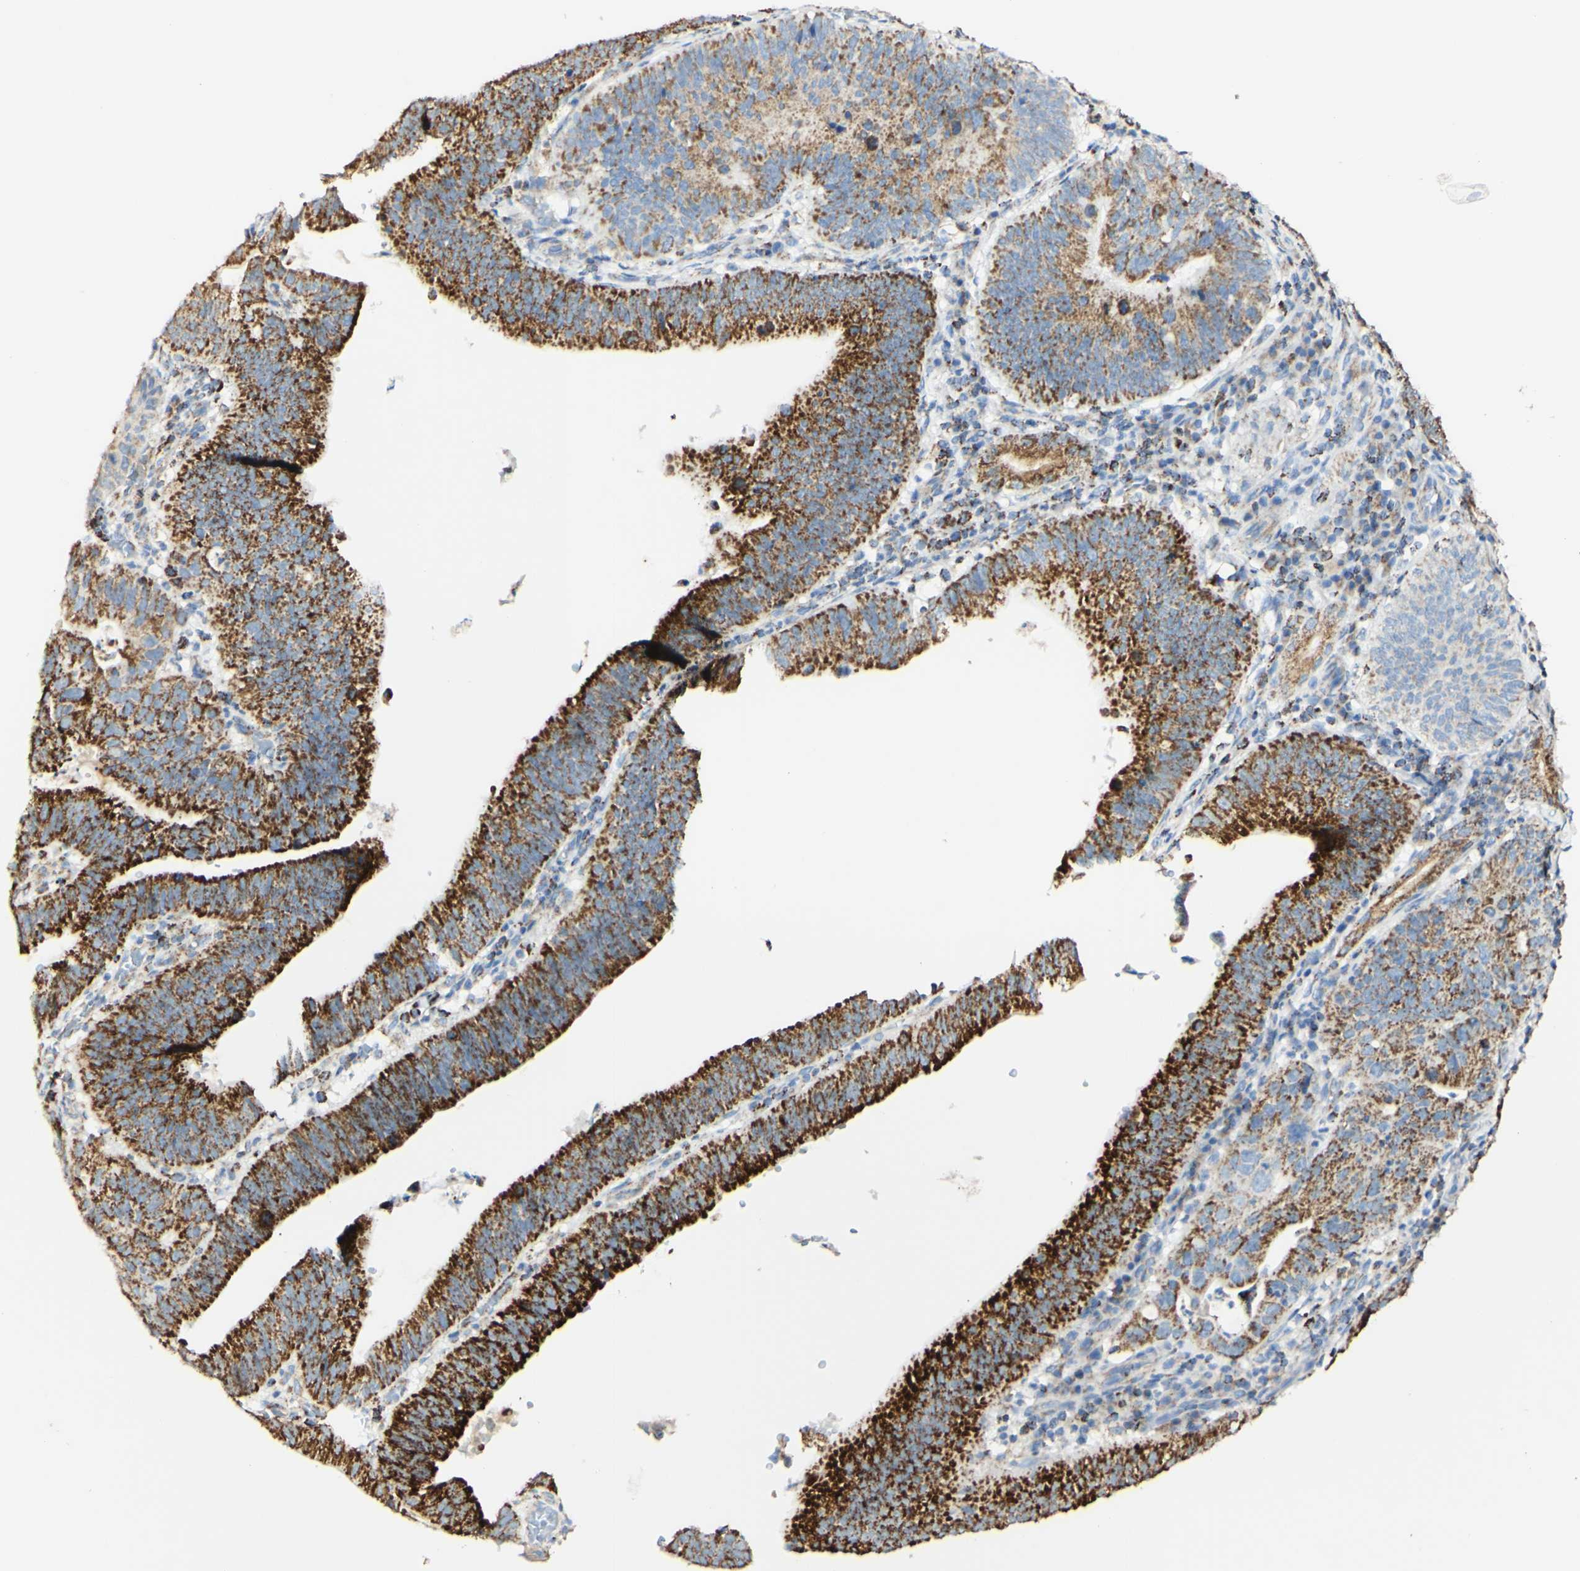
{"staining": {"intensity": "strong", "quantity": "25%-75%", "location": "cytoplasmic/membranous"}, "tissue": "stomach cancer", "cell_type": "Tumor cells", "image_type": "cancer", "snomed": [{"axis": "morphology", "description": "Adenocarcinoma, NOS"}, {"axis": "topography", "description": "Stomach"}], "caption": "Protein staining shows strong cytoplasmic/membranous positivity in approximately 25%-75% of tumor cells in adenocarcinoma (stomach). The staining was performed using DAB, with brown indicating positive protein expression. Nuclei are stained blue with hematoxylin.", "gene": "OXCT1", "patient": {"sex": "male", "age": 59}}